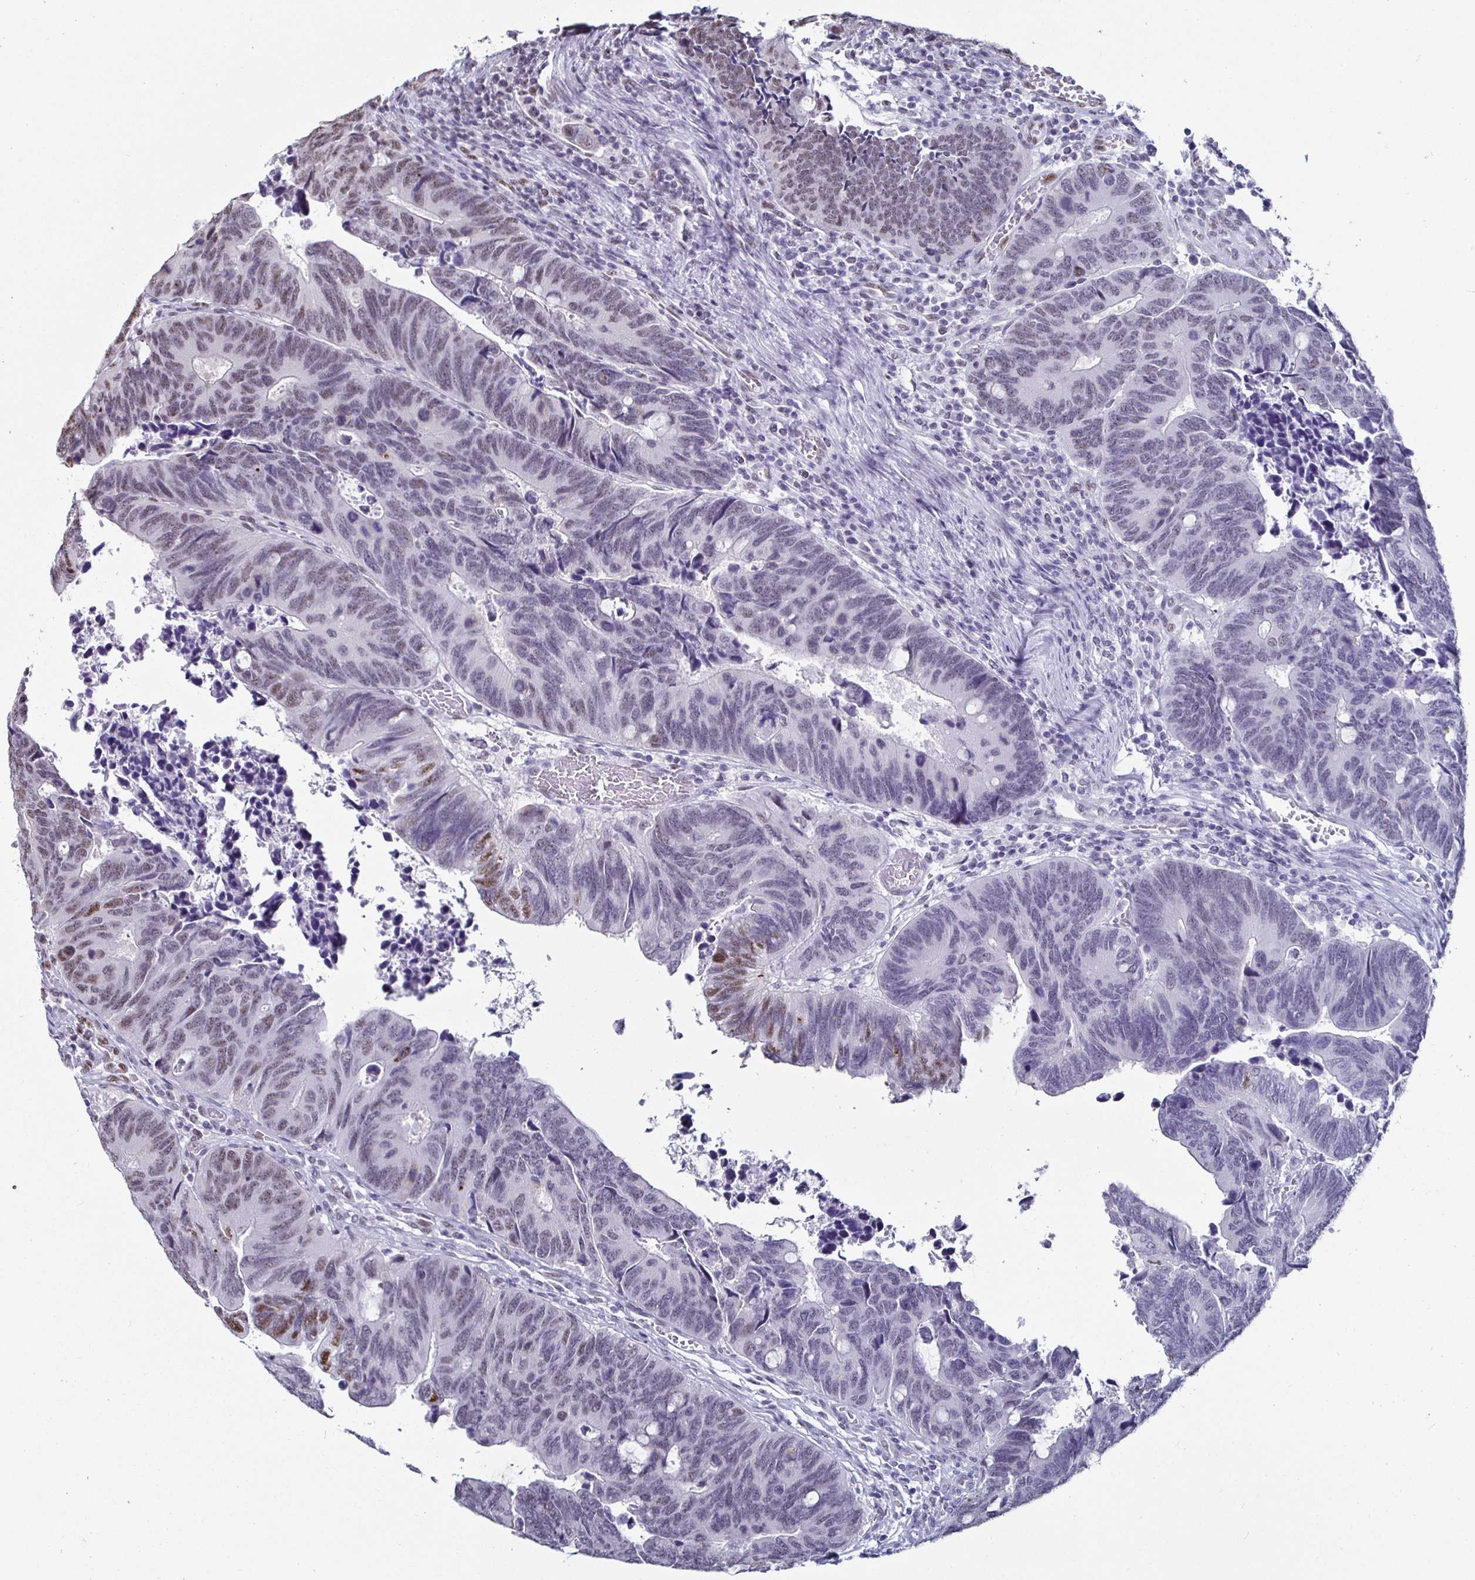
{"staining": {"intensity": "weak", "quantity": "<25%", "location": "nuclear"}, "tissue": "colorectal cancer", "cell_type": "Tumor cells", "image_type": "cancer", "snomed": [{"axis": "morphology", "description": "Adenocarcinoma, NOS"}, {"axis": "topography", "description": "Colon"}], "caption": "Histopathology image shows no protein positivity in tumor cells of colorectal adenocarcinoma tissue.", "gene": "DDX39B", "patient": {"sex": "male", "age": 87}}